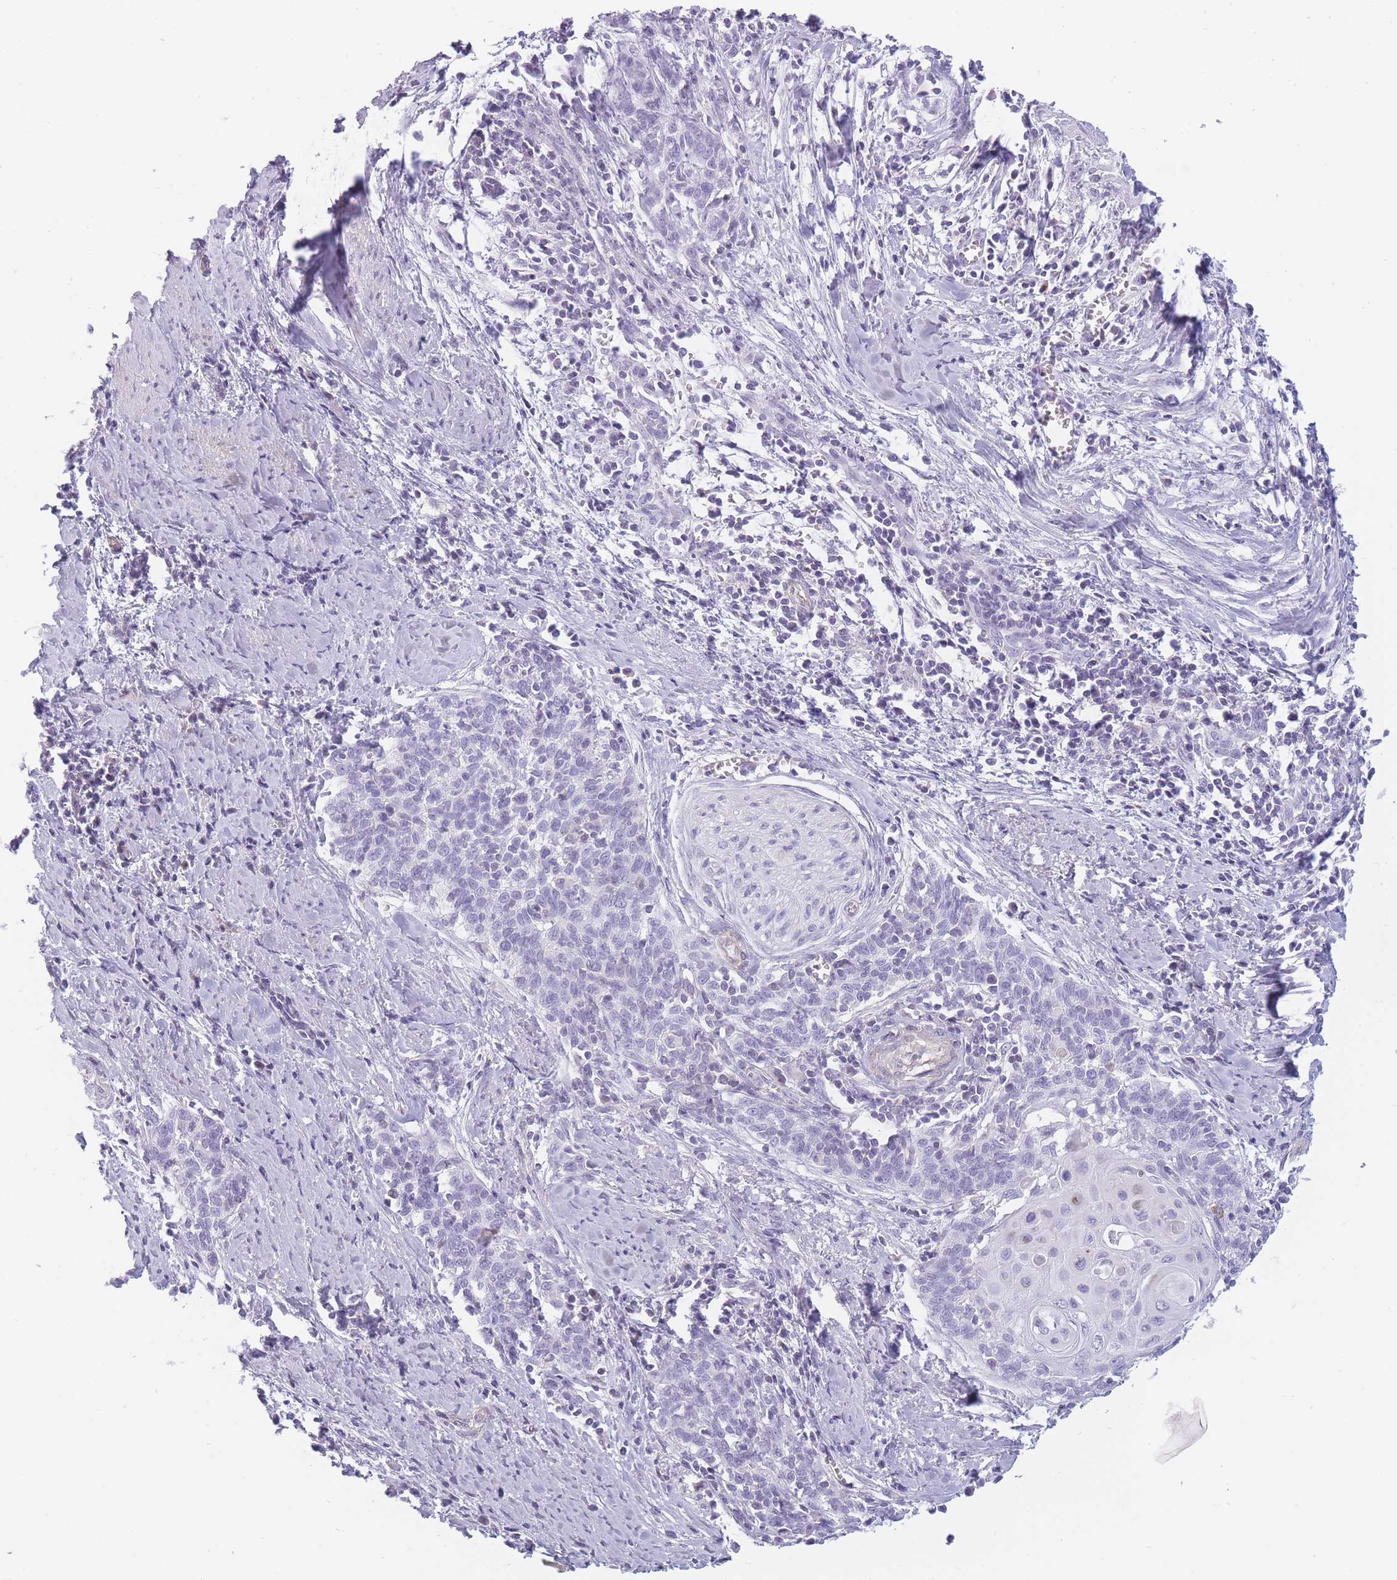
{"staining": {"intensity": "negative", "quantity": "none", "location": "none"}, "tissue": "cervical cancer", "cell_type": "Tumor cells", "image_type": "cancer", "snomed": [{"axis": "morphology", "description": "Squamous cell carcinoma, NOS"}, {"axis": "topography", "description": "Cervix"}], "caption": "A high-resolution histopathology image shows immunohistochemistry (IHC) staining of cervical squamous cell carcinoma, which shows no significant positivity in tumor cells.", "gene": "GGT1", "patient": {"sex": "female", "age": 39}}